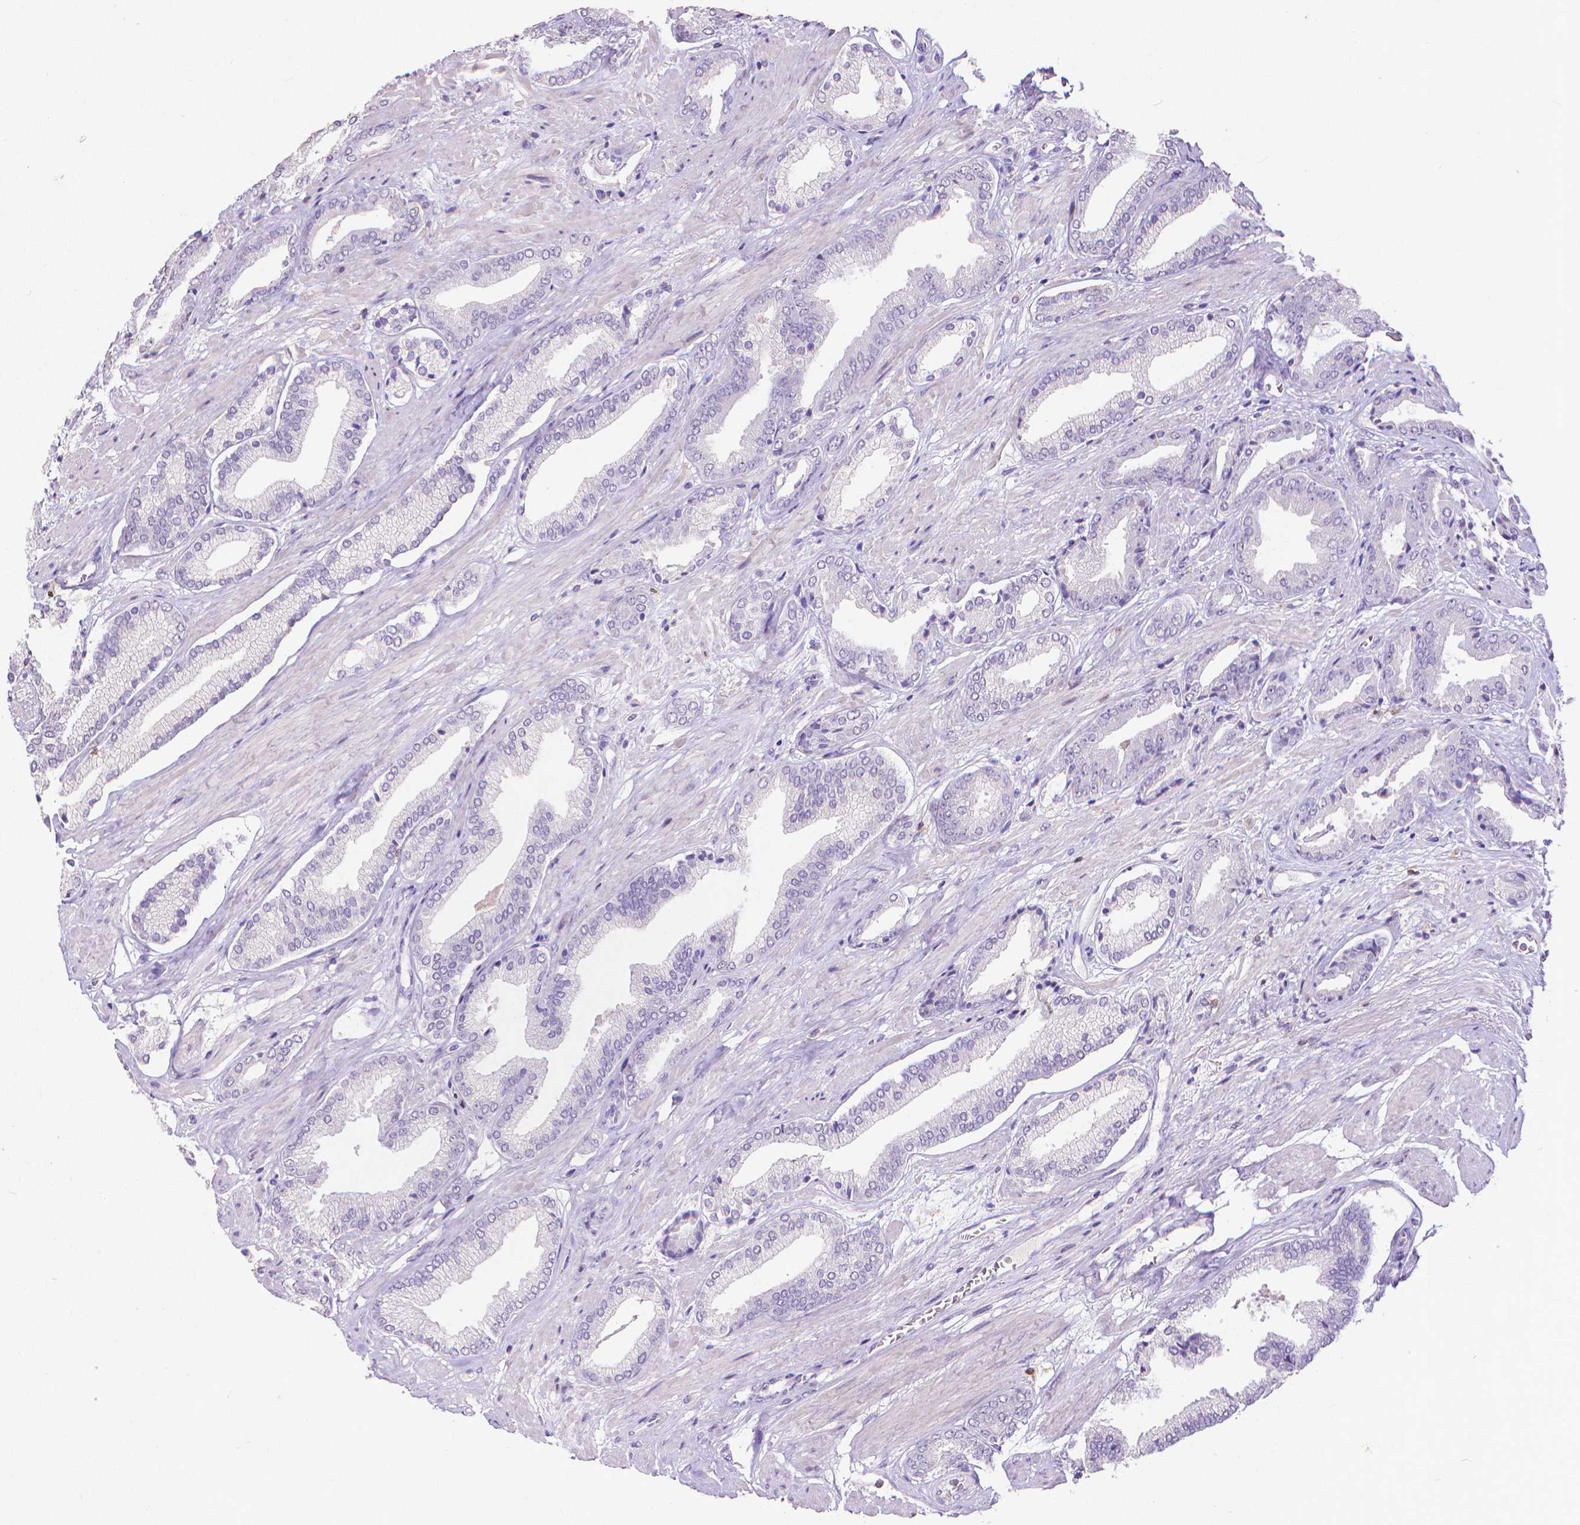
{"staining": {"intensity": "negative", "quantity": "none", "location": "none"}, "tissue": "prostate cancer", "cell_type": "Tumor cells", "image_type": "cancer", "snomed": [{"axis": "morphology", "description": "Adenocarcinoma, High grade"}, {"axis": "topography", "description": "Prostate"}], "caption": "IHC photomicrograph of neoplastic tissue: human prostate cancer stained with DAB shows no significant protein positivity in tumor cells.", "gene": "CD4", "patient": {"sex": "male", "age": 56}}